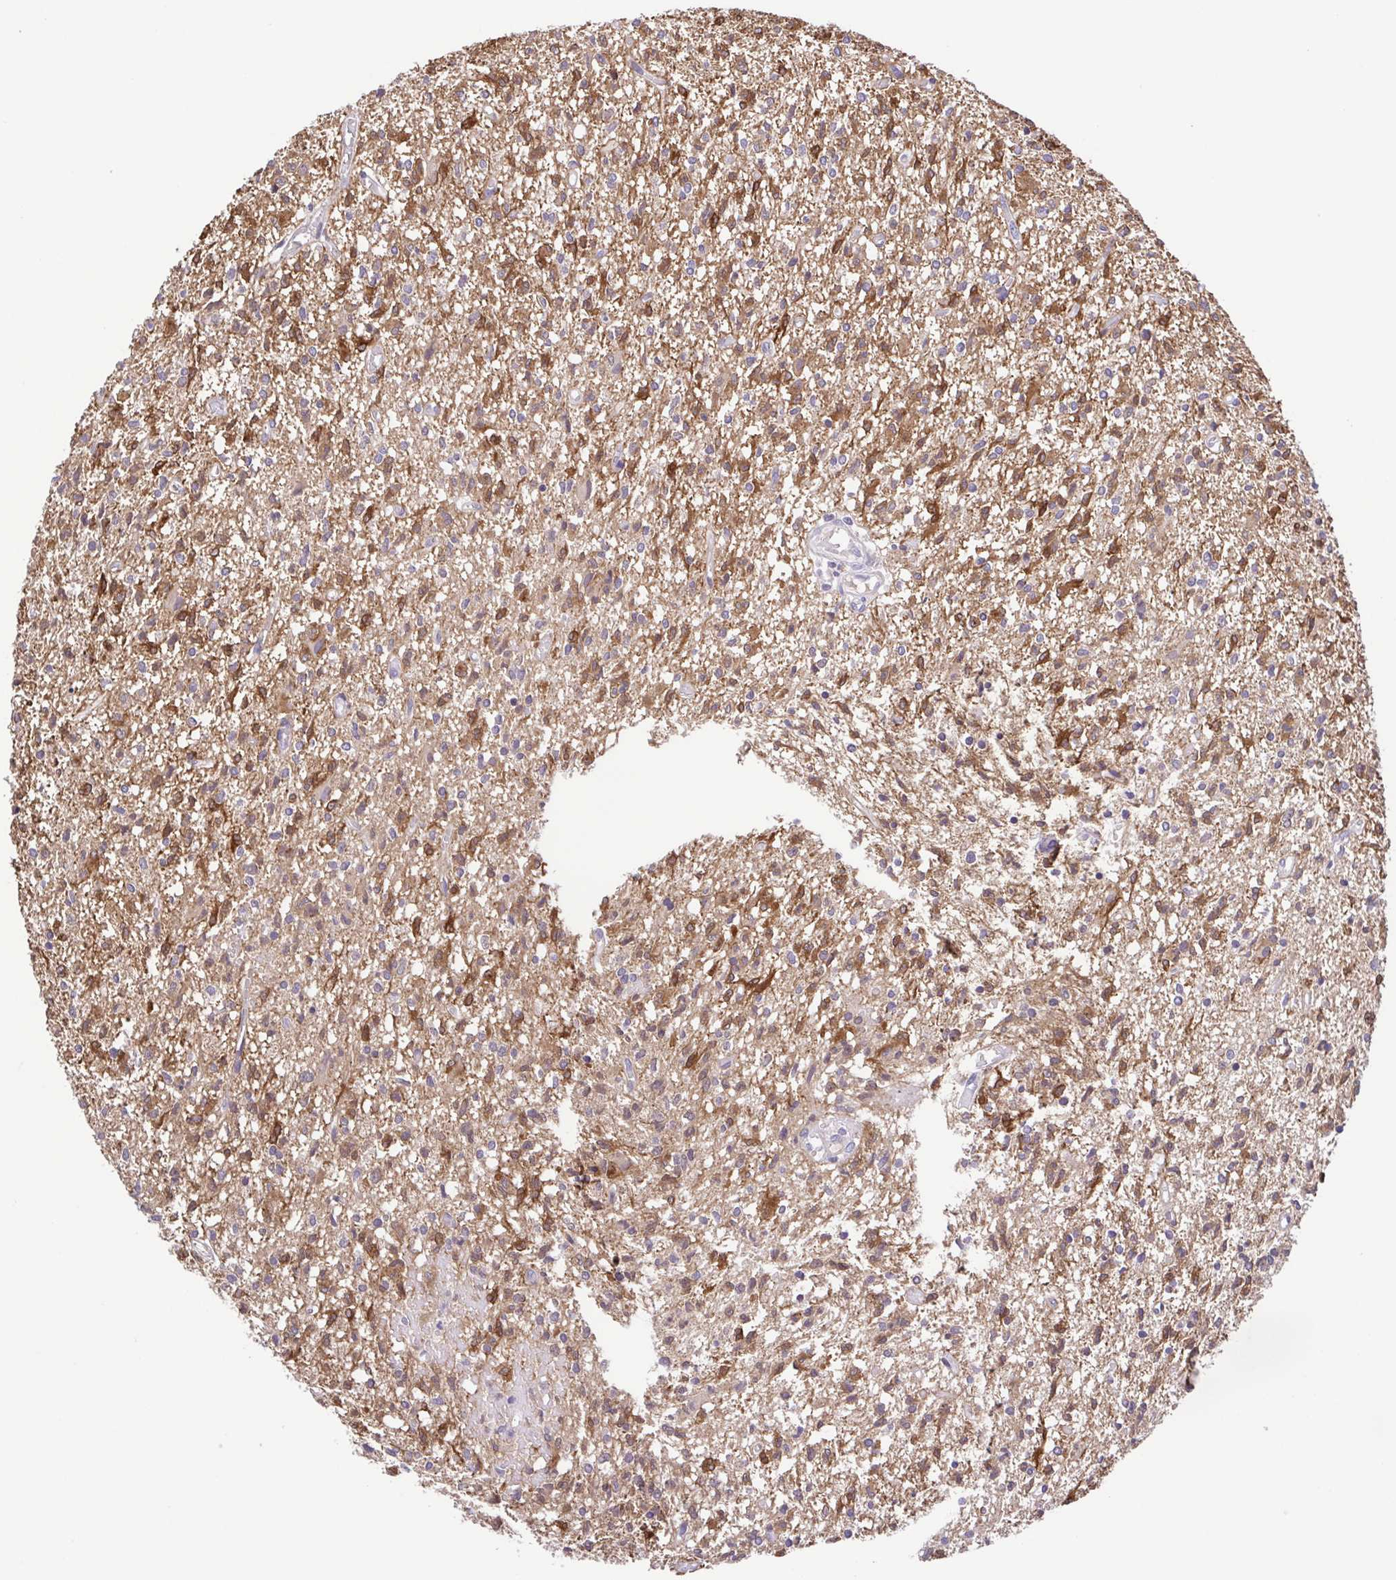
{"staining": {"intensity": "moderate", "quantity": "25%-75%", "location": "cytoplasmic/membranous"}, "tissue": "glioma", "cell_type": "Tumor cells", "image_type": "cancer", "snomed": [{"axis": "morphology", "description": "Glioma, malignant, Low grade"}, {"axis": "topography", "description": "Brain"}], "caption": "This is an image of IHC staining of glioma, which shows moderate expression in the cytoplasmic/membranous of tumor cells.", "gene": "DCLK2", "patient": {"sex": "male", "age": 64}}